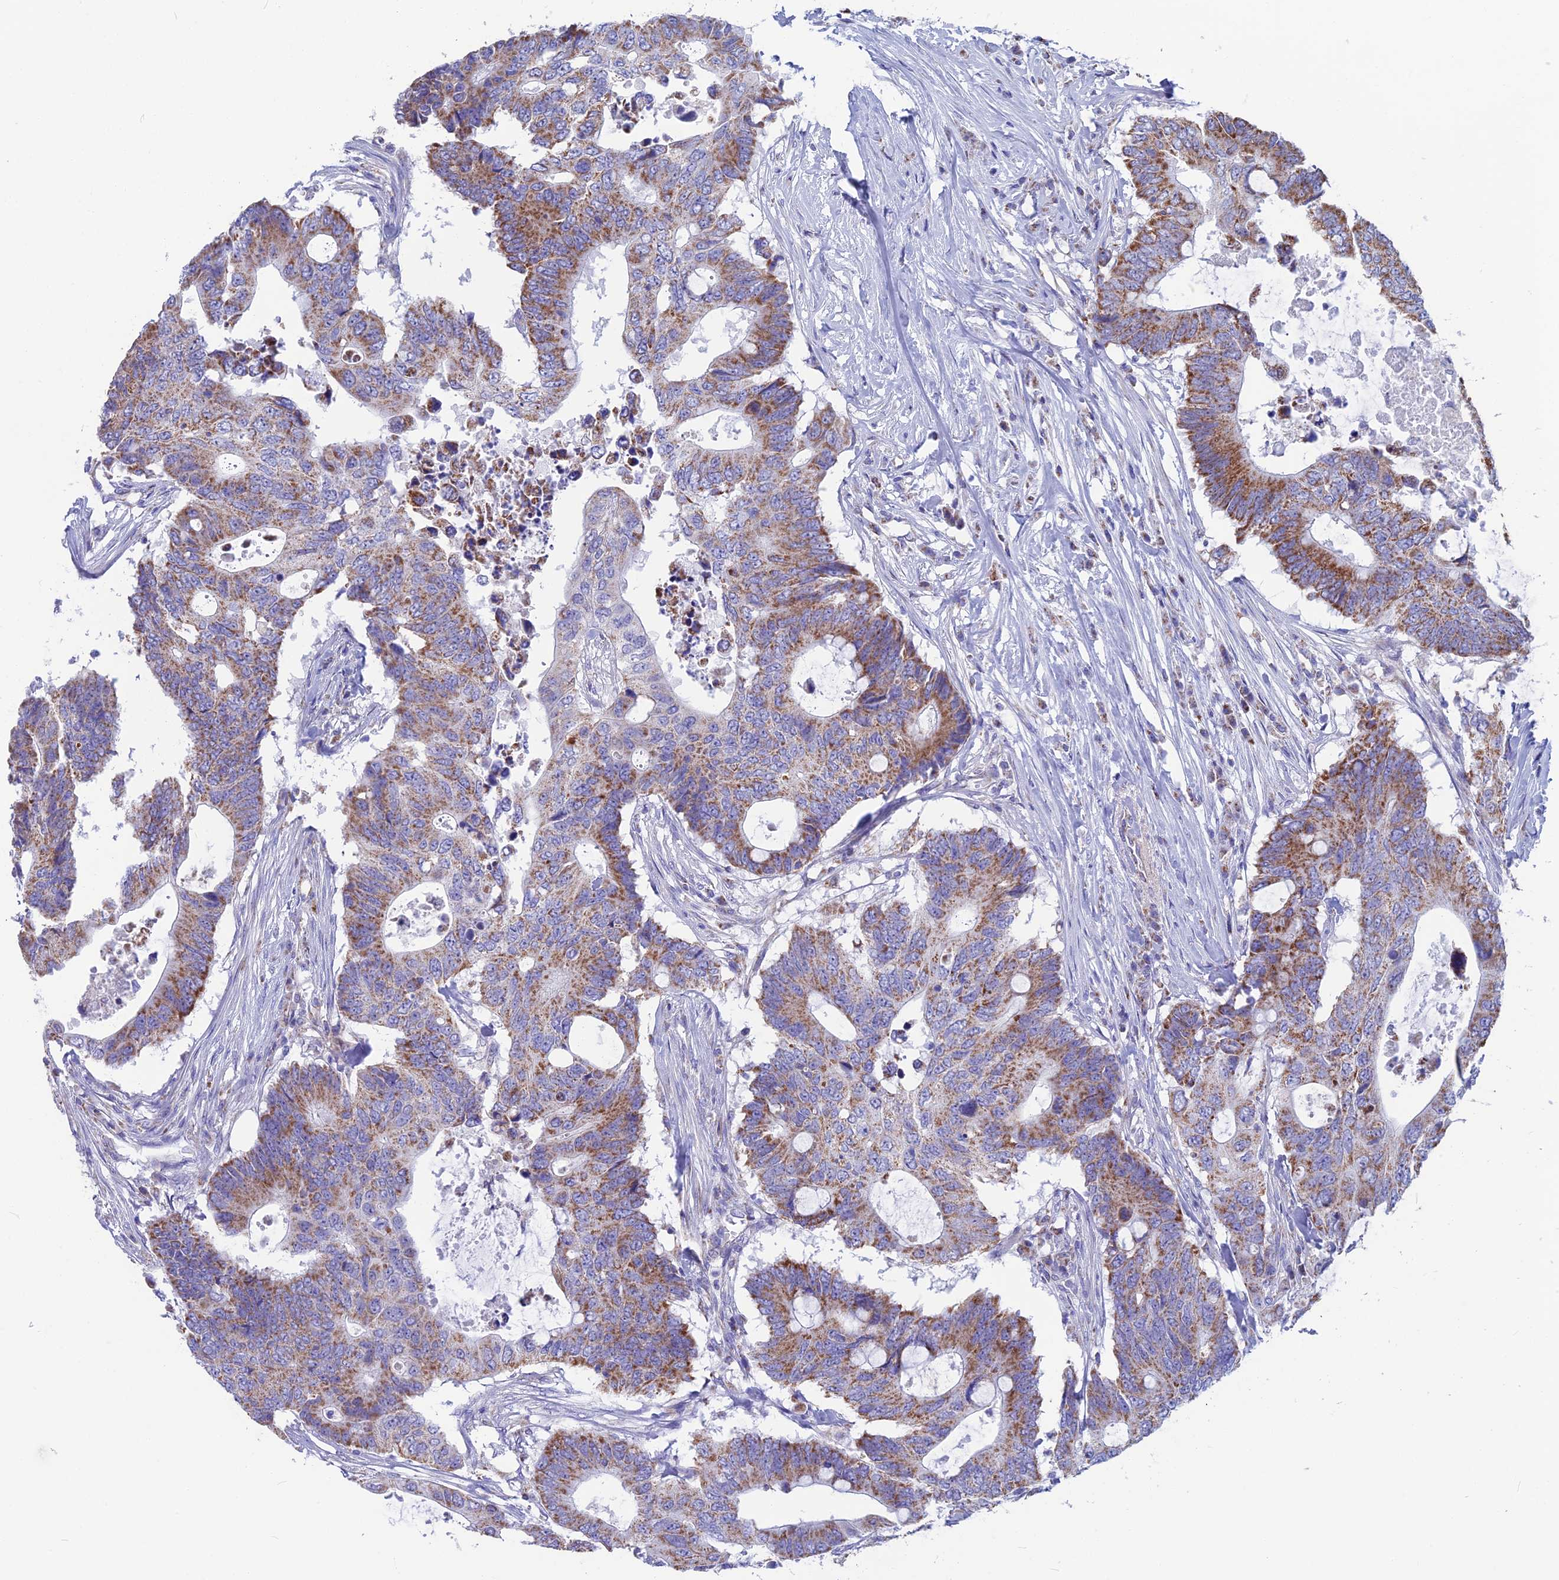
{"staining": {"intensity": "moderate", "quantity": ">75%", "location": "cytoplasmic/membranous"}, "tissue": "colorectal cancer", "cell_type": "Tumor cells", "image_type": "cancer", "snomed": [{"axis": "morphology", "description": "Adenocarcinoma, NOS"}, {"axis": "topography", "description": "Colon"}], "caption": "DAB (3,3'-diaminobenzidine) immunohistochemical staining of colorectal cancer reveals moderate cytoplasmic/membranous protein positivity in approximately >75% of tumor cells. (IHC, brightfield microscopy, high magnification).", "gene": "CS", "patient": {"sex": "male", "age": 71}}